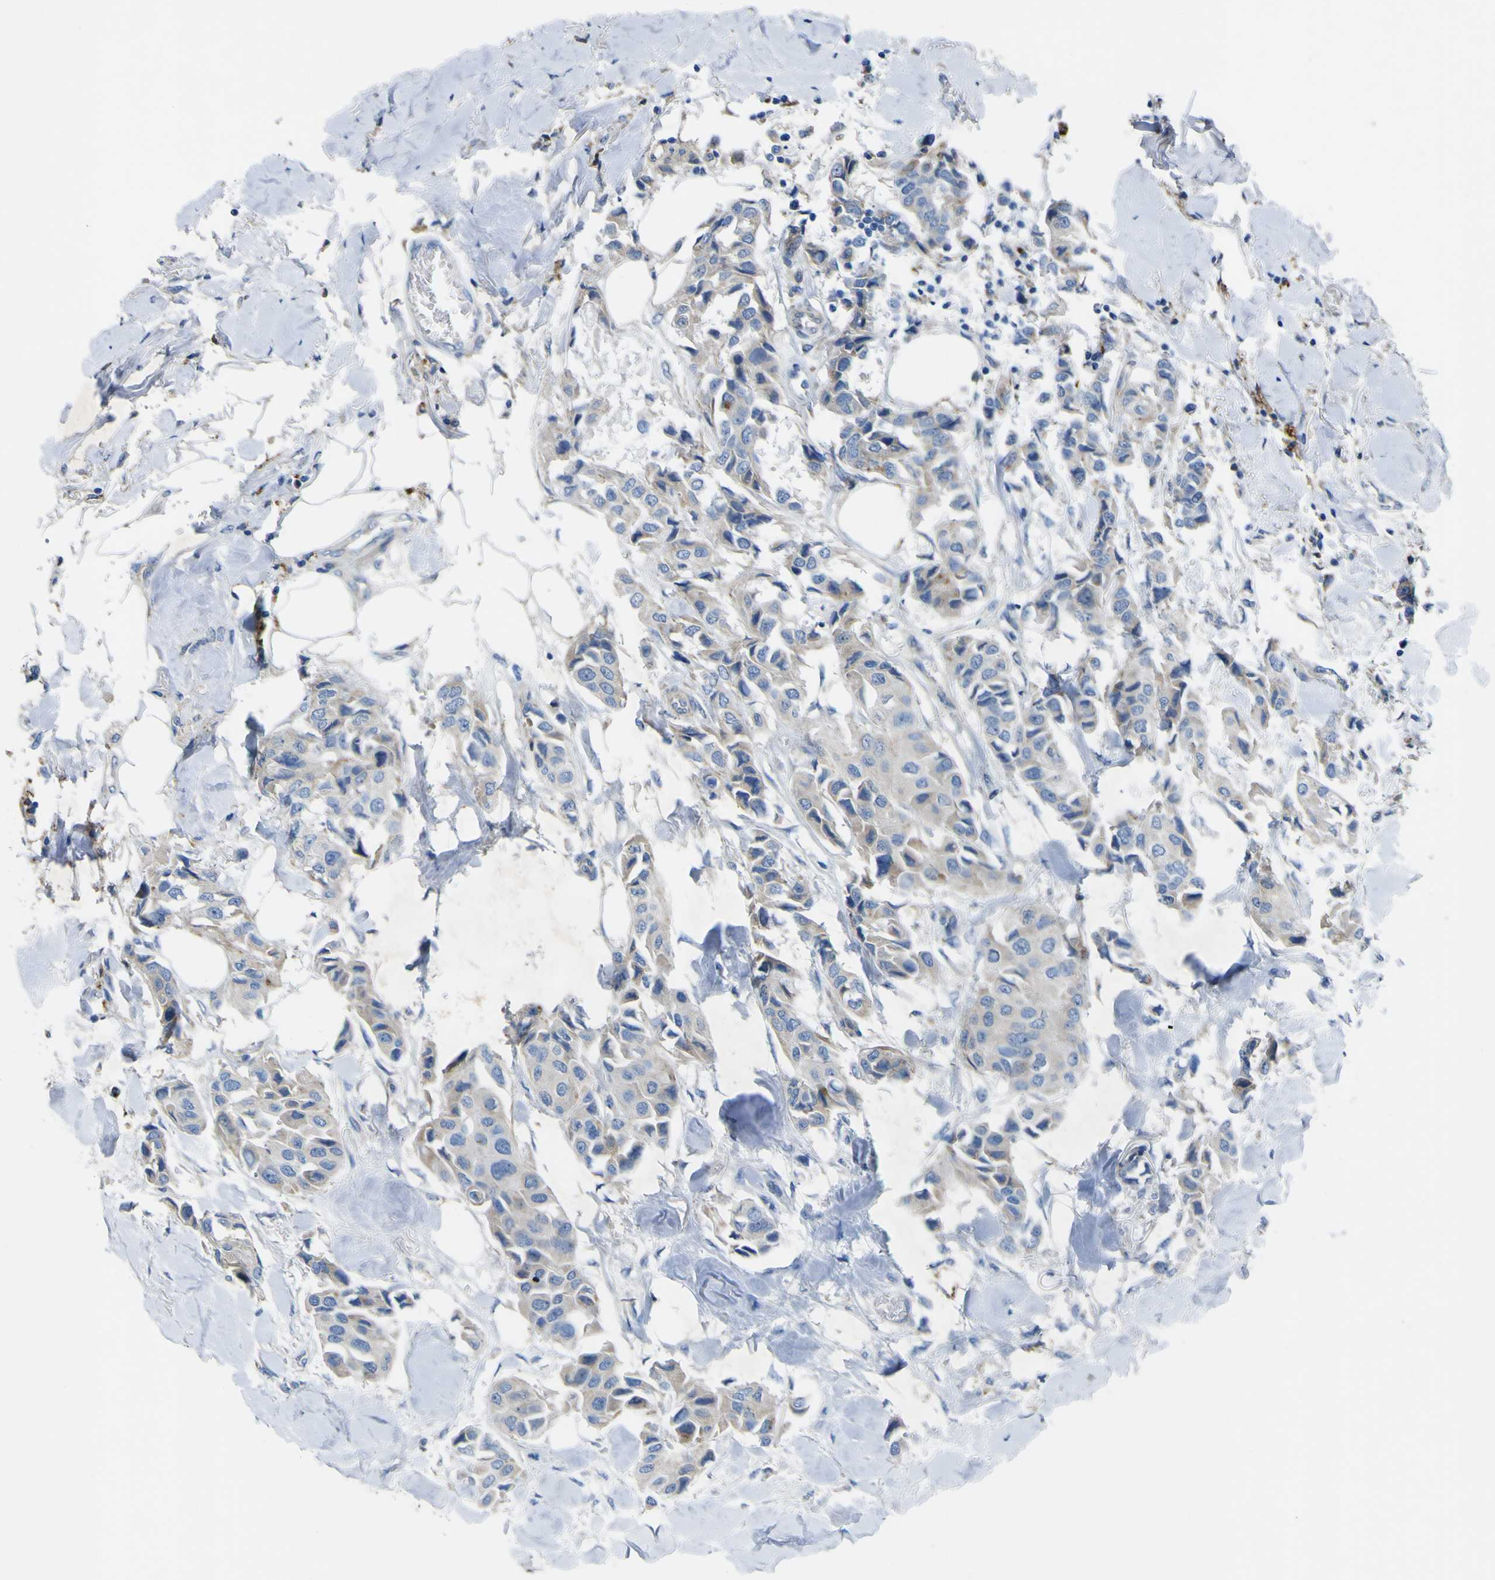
{"staining": {"intensity": "weak", "quantity": "<25%", "location": "cytoplasmic/membranous"}, "tissue": "breast cancer", "cell_type": "Tumor cells", "image_type": "cancer", "snomed": [{"axis": "morphology", "description": "Duct carcinoma"}, {"axis": "topography", "description": "Breast"}], "caption": "Breast cancer was stained to show a protein in brown. There is no significant staining in tumor cells.", "gene": "CST3", "patient": {"sex": "female", "age": 80}}